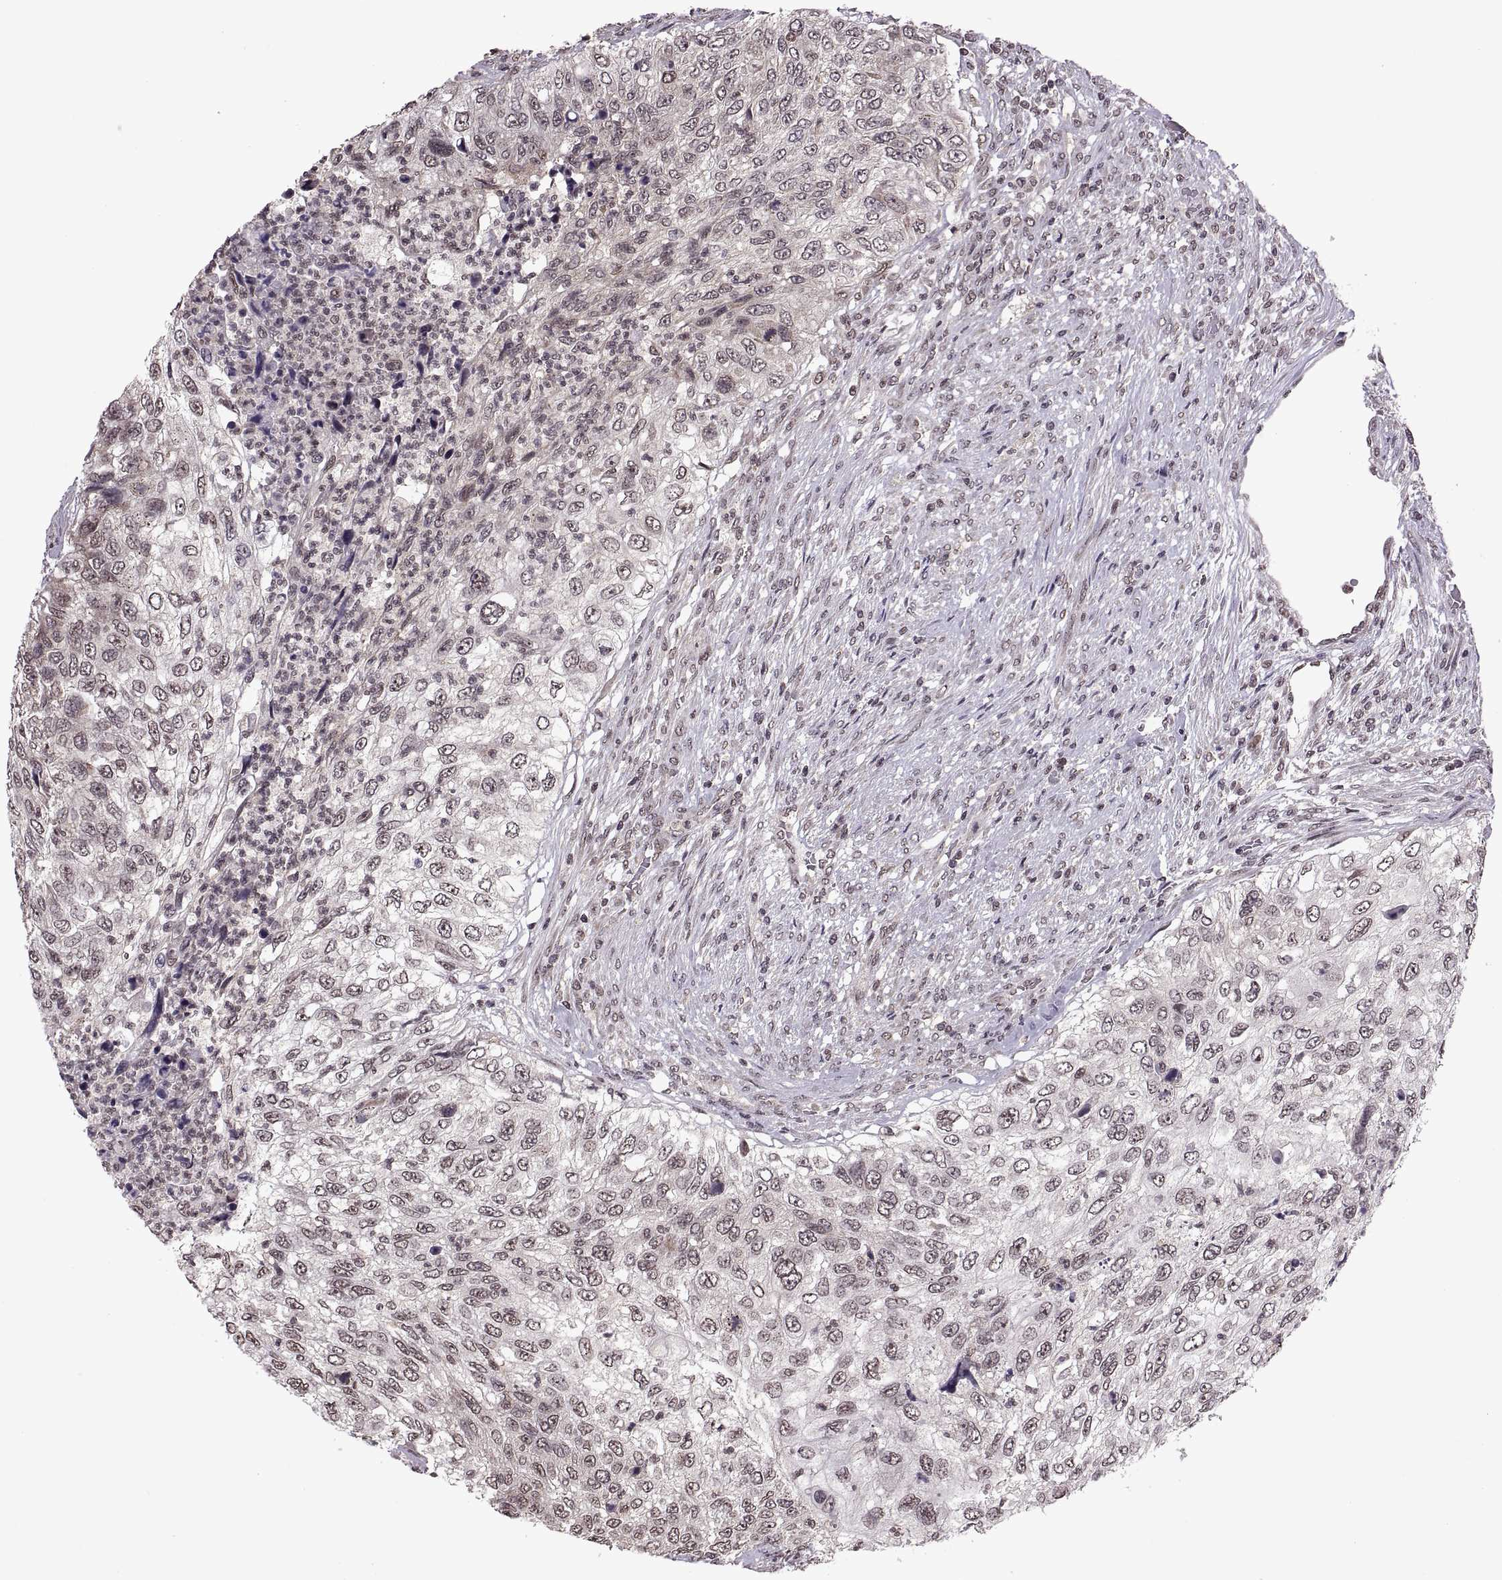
{"staining": {"intensity": "negative", "quantity": "none", "location": "none"}, "tissue": "urothelial cancer", "cell_type": "Tumor cells", "image_type": "cancer", "snomed": [{"axis": "morphology", "description": "Urothelial carcinoma, High grade"}, {"axis": "topography", "description": "Urinary bladder"}], "caption": "The IHC micrograph has no significant staining in tumor cells of urothelial carcinoma (high-grade) tissue. Nuclei are stained in blue.", "gene": "INTS3", "patient": {"sex": "female", "age": 60}}